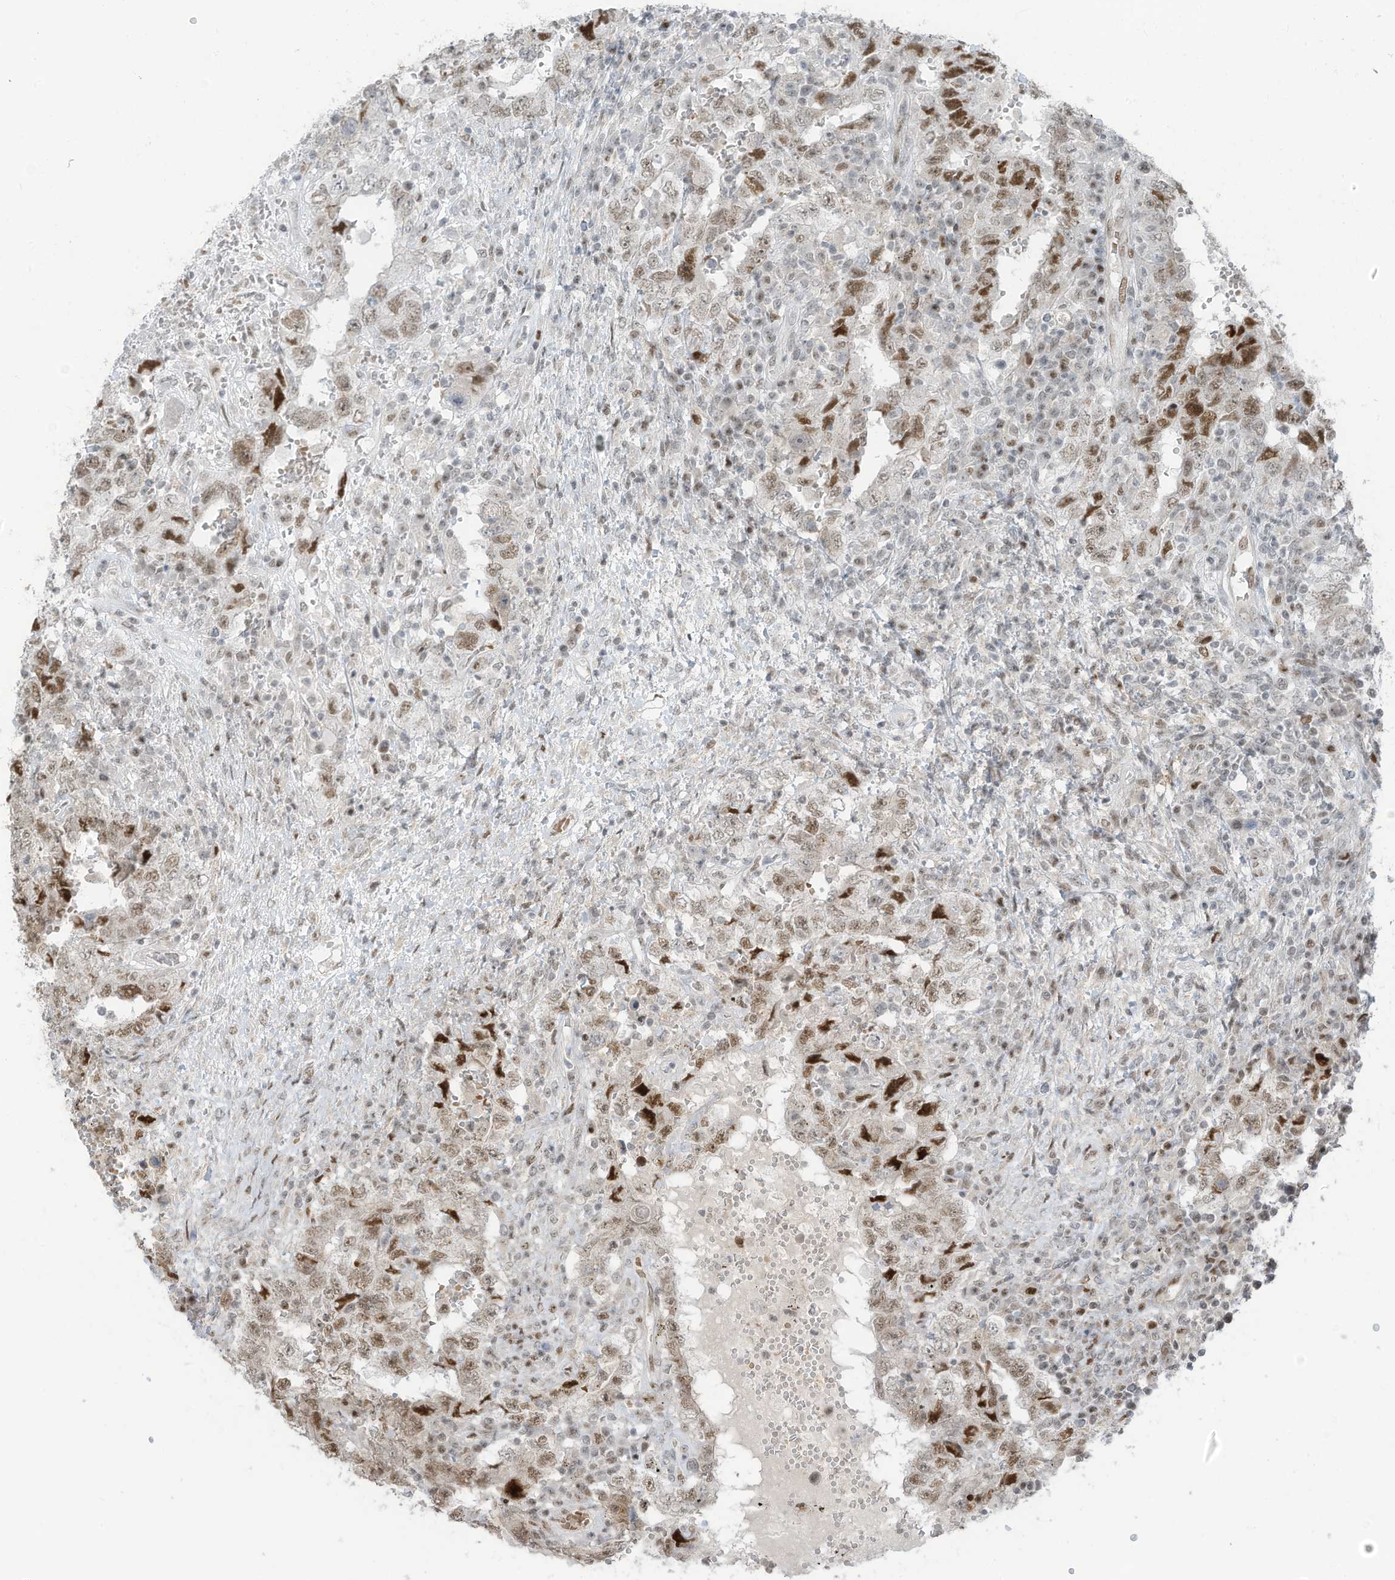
{"staining": {"intensity": "strong", "quantity": "25%-75%", "location": "nuclear"}, "tissue": "testis cancer", "cell_type": "Tumor cells", "image_type": "cancer", "snomed": [{"axis": "morphology", "description": "Carcinoma, Embryonal, NOS"}, {"axis": "topography", "description": "Testis"}], "caption": "An immunohistochemistry image of neoplastic tissue is shown. Protein staining in brown highlights strong nuclear positivity in testis embryonal carcinoma within tumor cells. (IHC, brightfield microscopy, high magnification).", "gene": "ZCWPW2", "patient": {"sex": "male", "age": 26}}